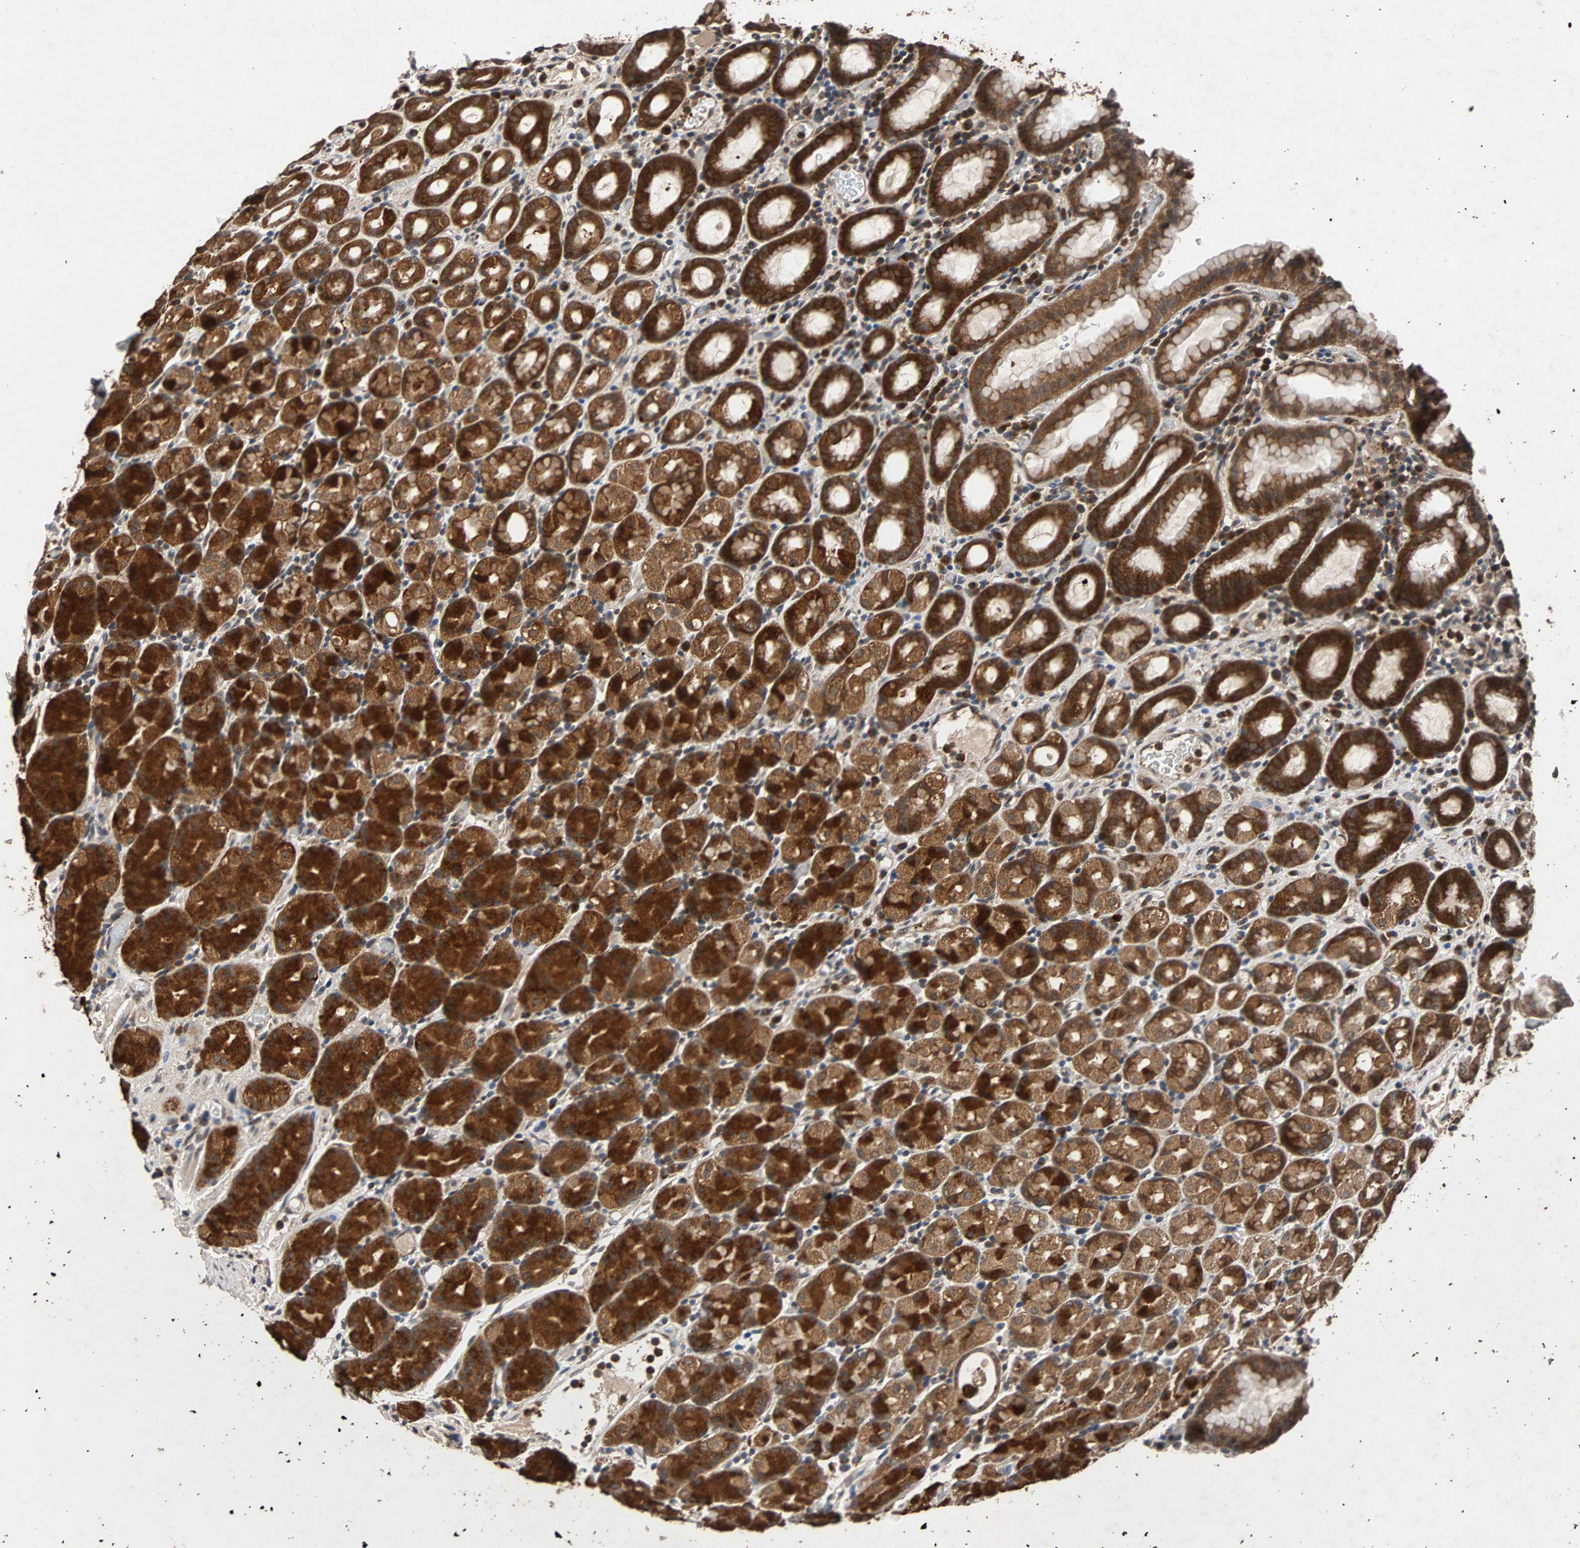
{"staining": {"intensity": "strong", "quantity": ">75%", "location": "cytoplasmic/membranous"}, "tissue": "stomach", "cell_type": "Glandular cells", "image_type": "normal", "snomed": [{"axis": "morphology", "description": "Normal tissue, NOS"}, {"axis": "topography", "description": "Stomach, upper"}], "caption": "DAB immunohistochemical staining of normal human stomach displays strong cytoplasmic/membranous protein staining in about >75% of glandular cells.", "gene": "USP31", "patient": {"sex": "male", "age": 68}}